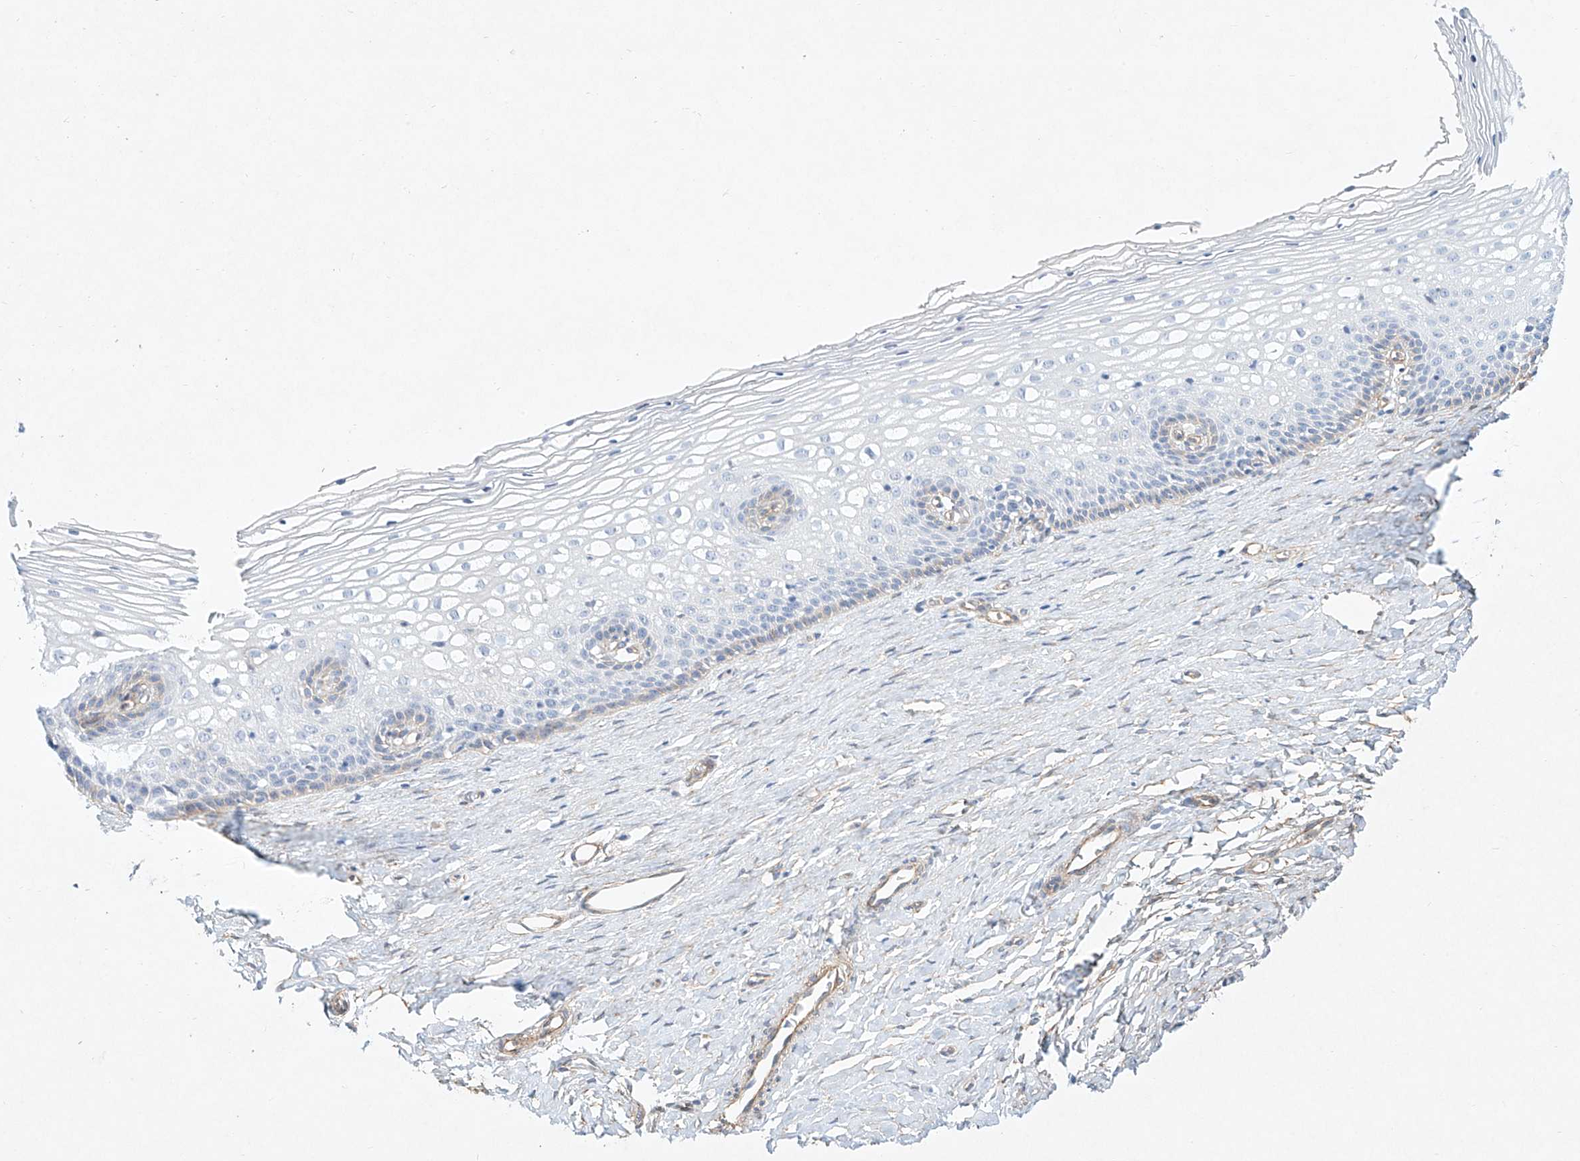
{"staining": {"intensity": "negative", "quantity": "none", "location": "none"}, "tissue": "cervix", "cell_type": "Glandular cells", "image_type": "normal", "snomed": [{"axis": "morphology", "description": "Normal tissue, NOS"}, {"axis": "topography", "description": "Cervix"}], "caption": "This is an IHC photomicrograph of benign cervix. There is no expression in glandular cells.", "gene": "REEP2", "patient": {"sex": "female", "age": 33}}